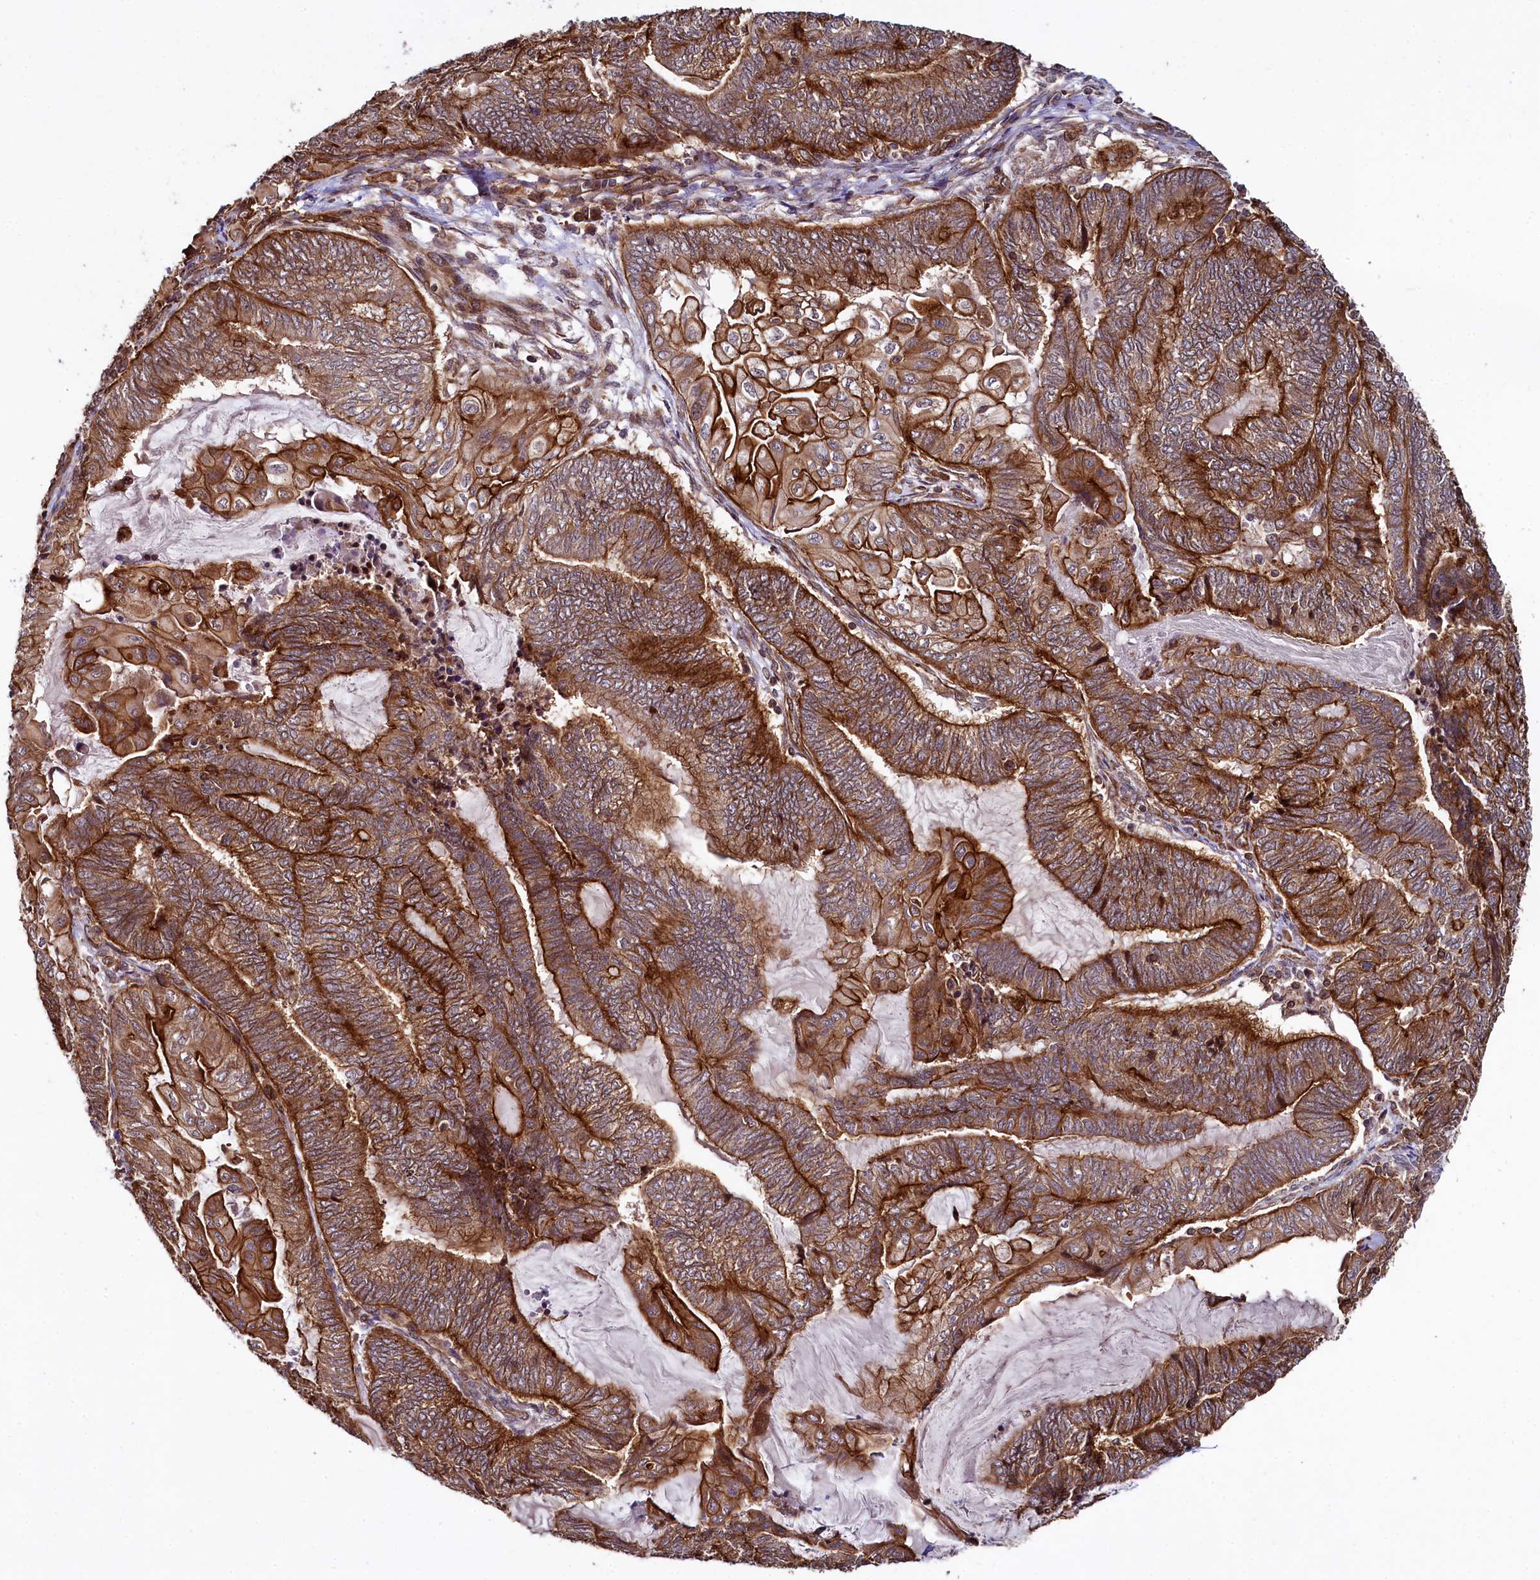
{"staining": {"intensity": "strong", "quantity": ">75%", "location": "cytoplasmic/membranous"}, "tissue": "endometrial cancer", "cell_type": "Tumor cells", "image_type": "cancer", "snomed": [{"axis": "morphology", "description": "Adenocarcinoma, NOS"}, {"axis": "topography", "description": "Uterus"}, {"axis": "topography", "description": "Endometrium"}], "caption": "This histopathology image exhibits immunohistochemistry (IHC) staining of human endometrial cancer (adenocarcinoma), with high strong cytoplasmic/membranous expression in approximately >75% of tumor cells.", "gene": "SVIP", "patient": {"sex": "female", "age": 70}}